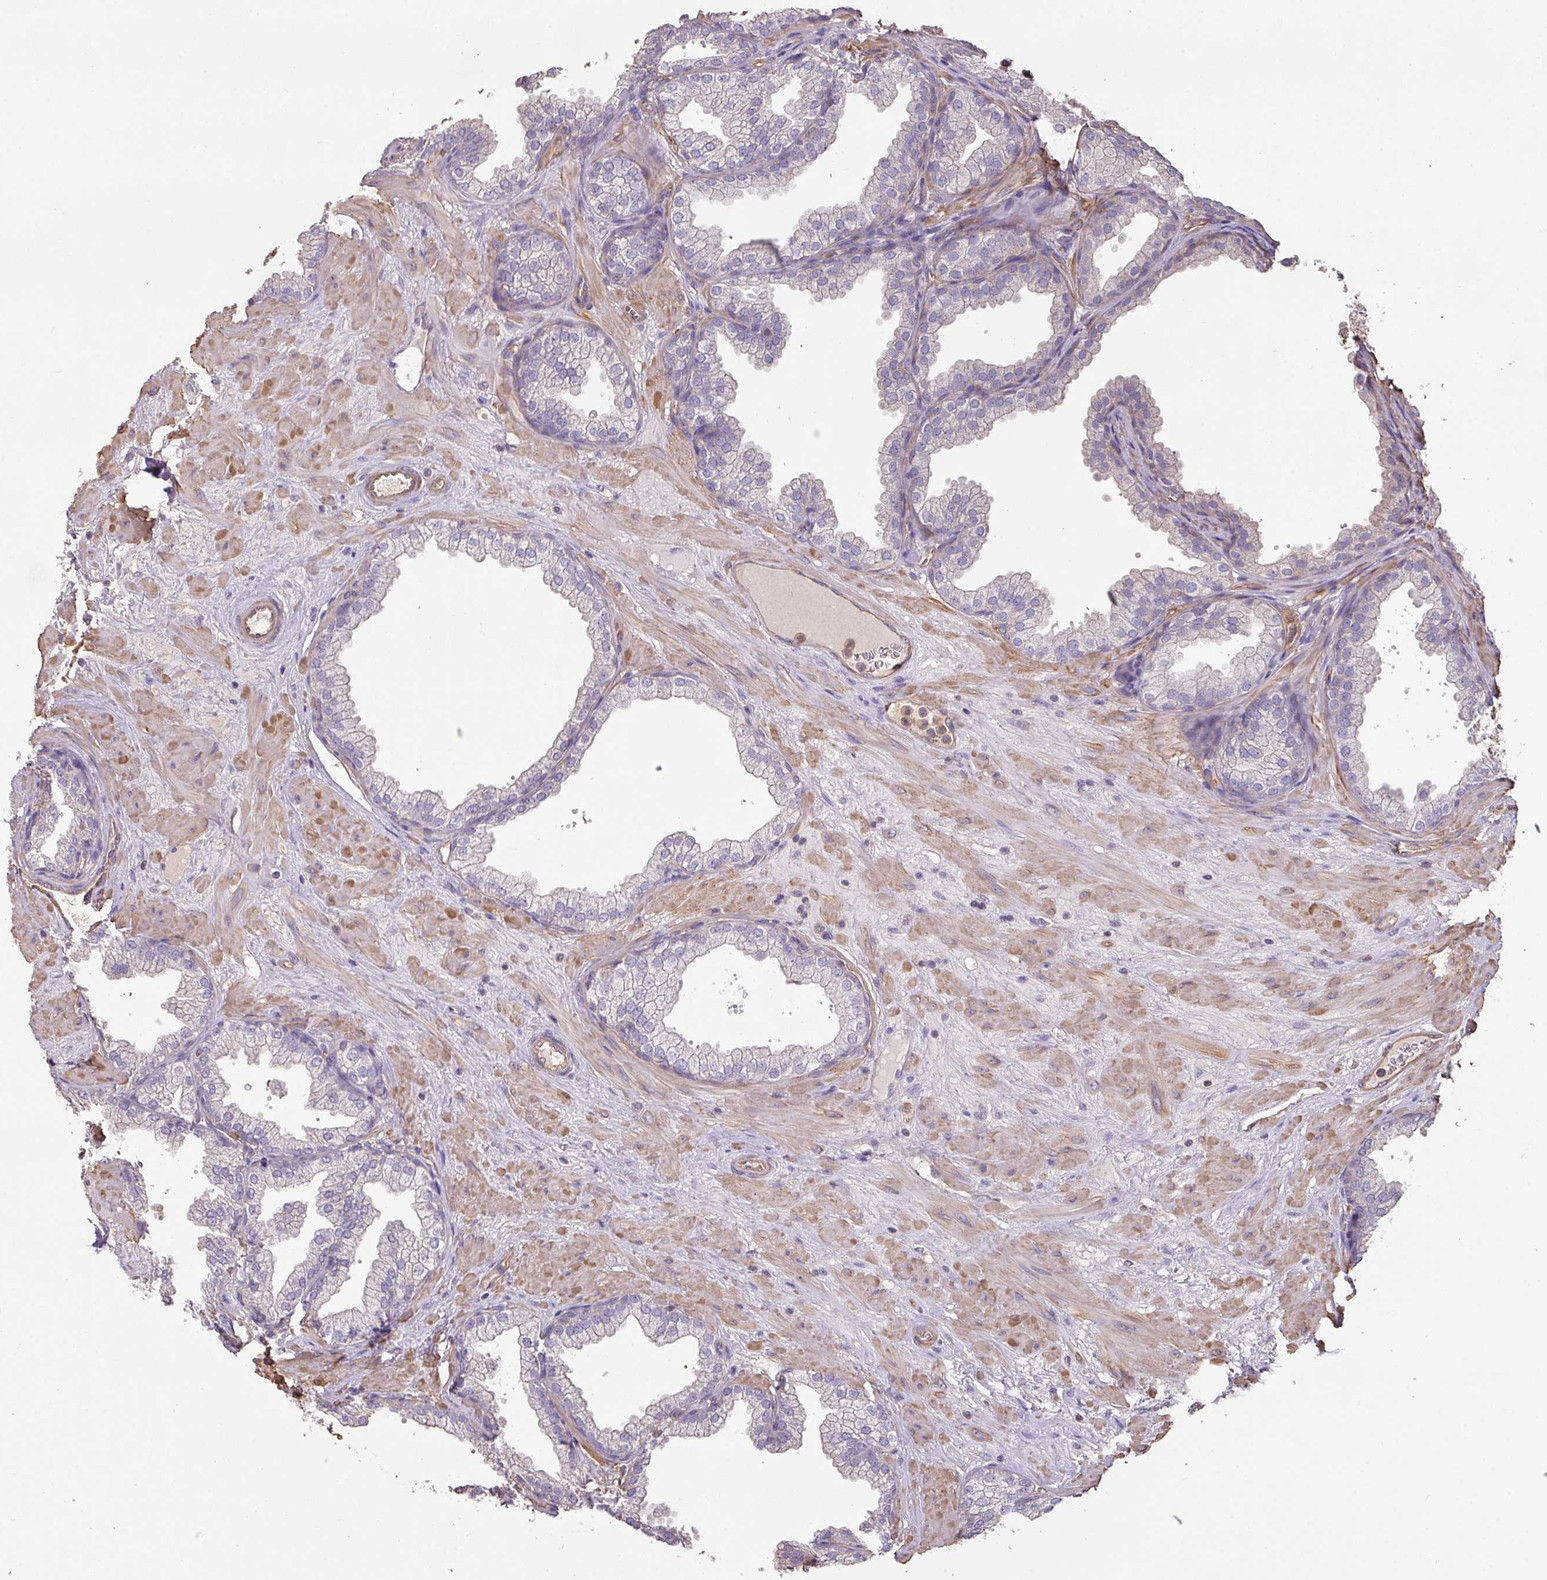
{"staining": {"intensity": "negative", "quantity": "none", "location": "none"}, "tissue": "prostate", "cell_type": "Glandular cells", "image_type": "normal", "snomed": [{"axis": "morphology", "description": "Normal tissue, NOS"}, {"axis": "topography", "description": "Prostate"}], "caption": "Immunohistochemical staining of unremarkable prostate exhibits no significant positivity in glandular cells. The staining was performed using DAB to visualize the protein expression in brown, while the nuclei were stained in blue with hematoxylin (Magnification: 20x).", "gene": "CALML4", "patient": {"sex": "male", "age": 37}}